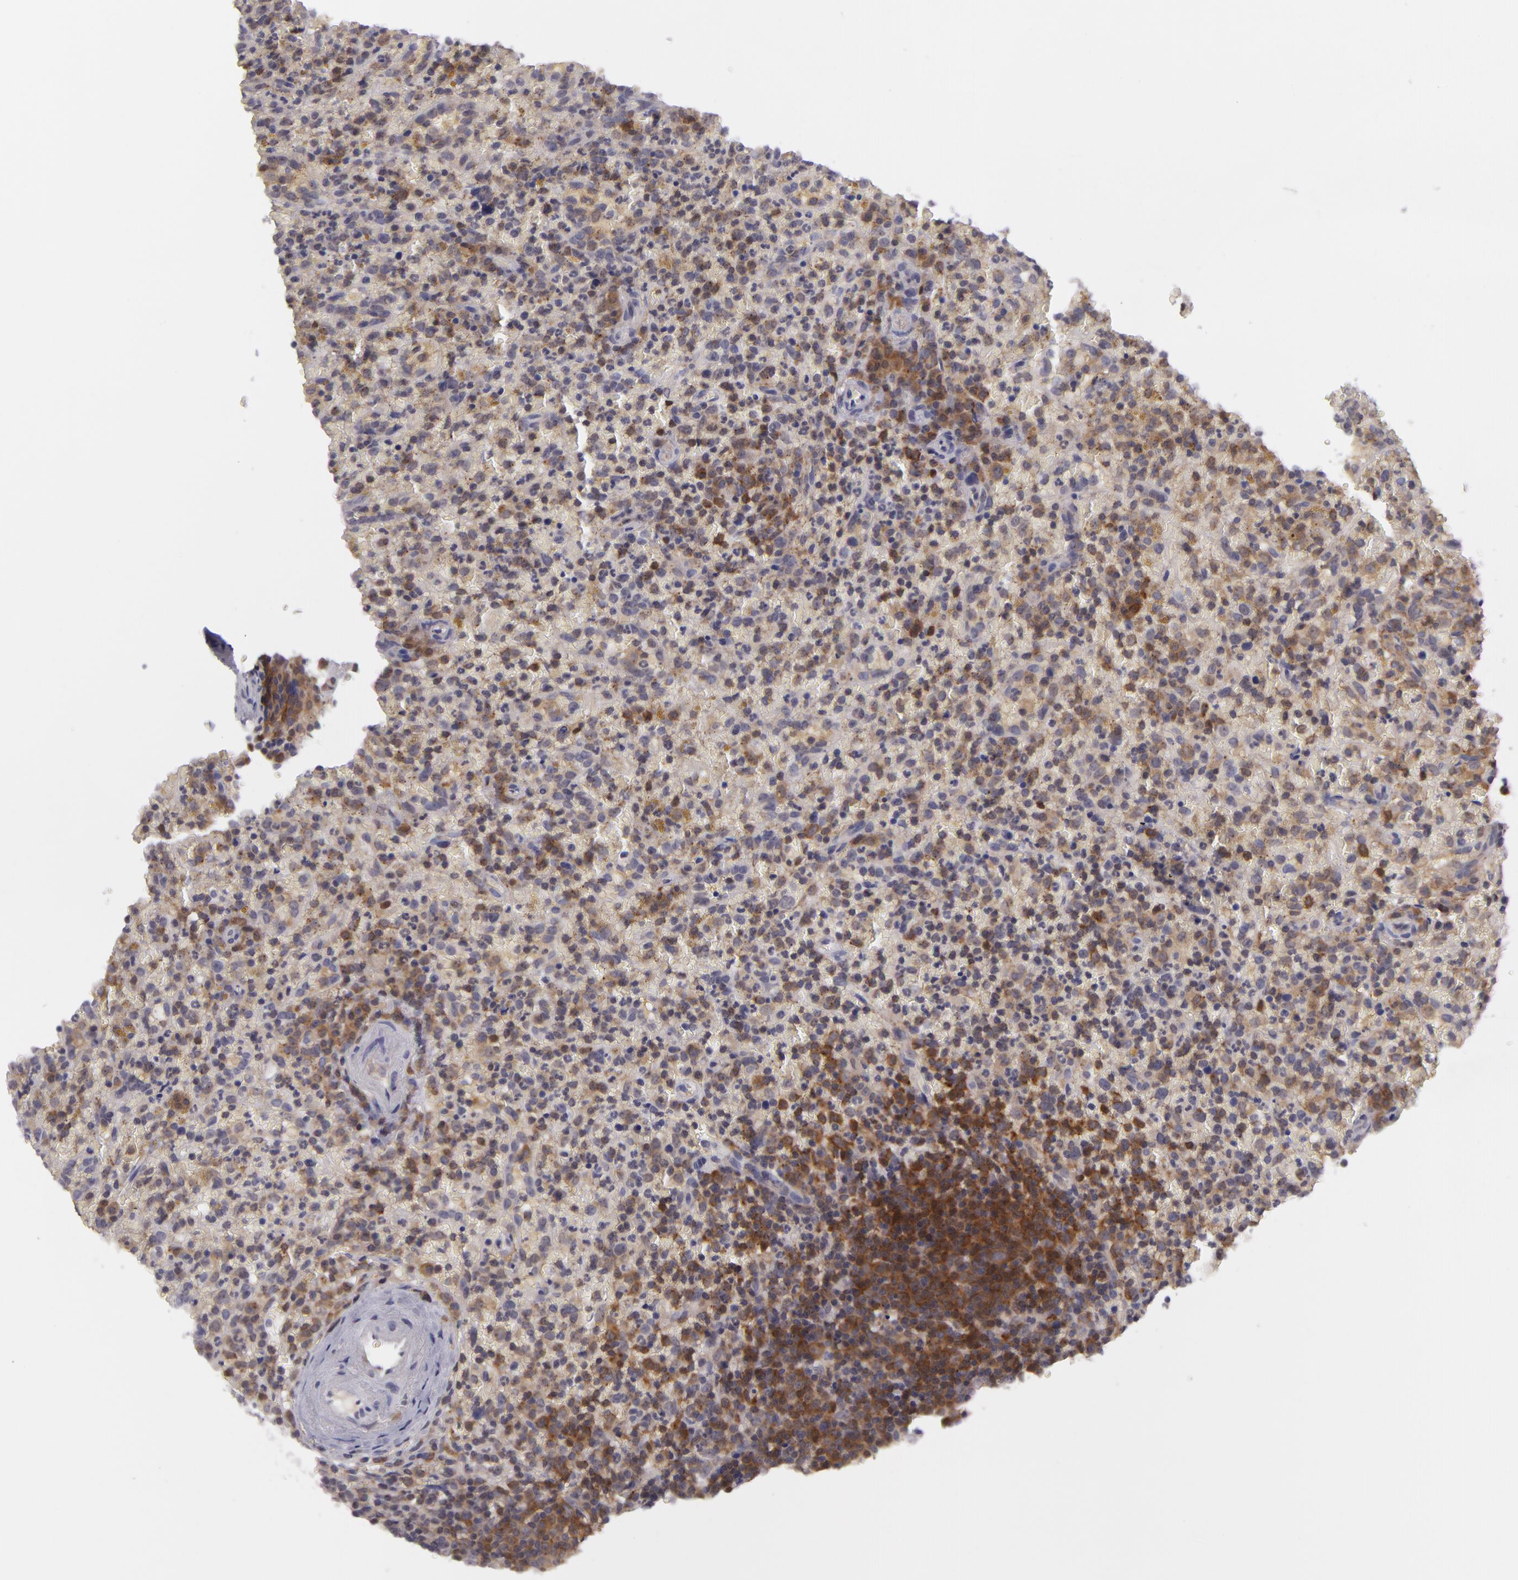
{"staining": {"intensity": "strong", "quantity": "25%-75%", "location": "cytoplasmic/membranous"}, "tissue": "lymphoma", "cell_type": "Tumor cells", "image_type": "cancer", "snomed": [{"axis": "morphology", "description": "Malignant lymphoma, non-Hodgkin's type, High grade"}, {"axis": "topography", "description": "Spleen"}, {"axis": "topography", "description": "Lymph node"}], "caption": "Approximately 25%-75% of tumor cells in malignant lymphoma, non-Hodgkin's type (high-grade) exhibit strong cytoplasmic/membranous protein expression as visualized by brown immunohistochemical staining.", "gene": "BCL10", "patient": {"sex": "female", "age": 70}}